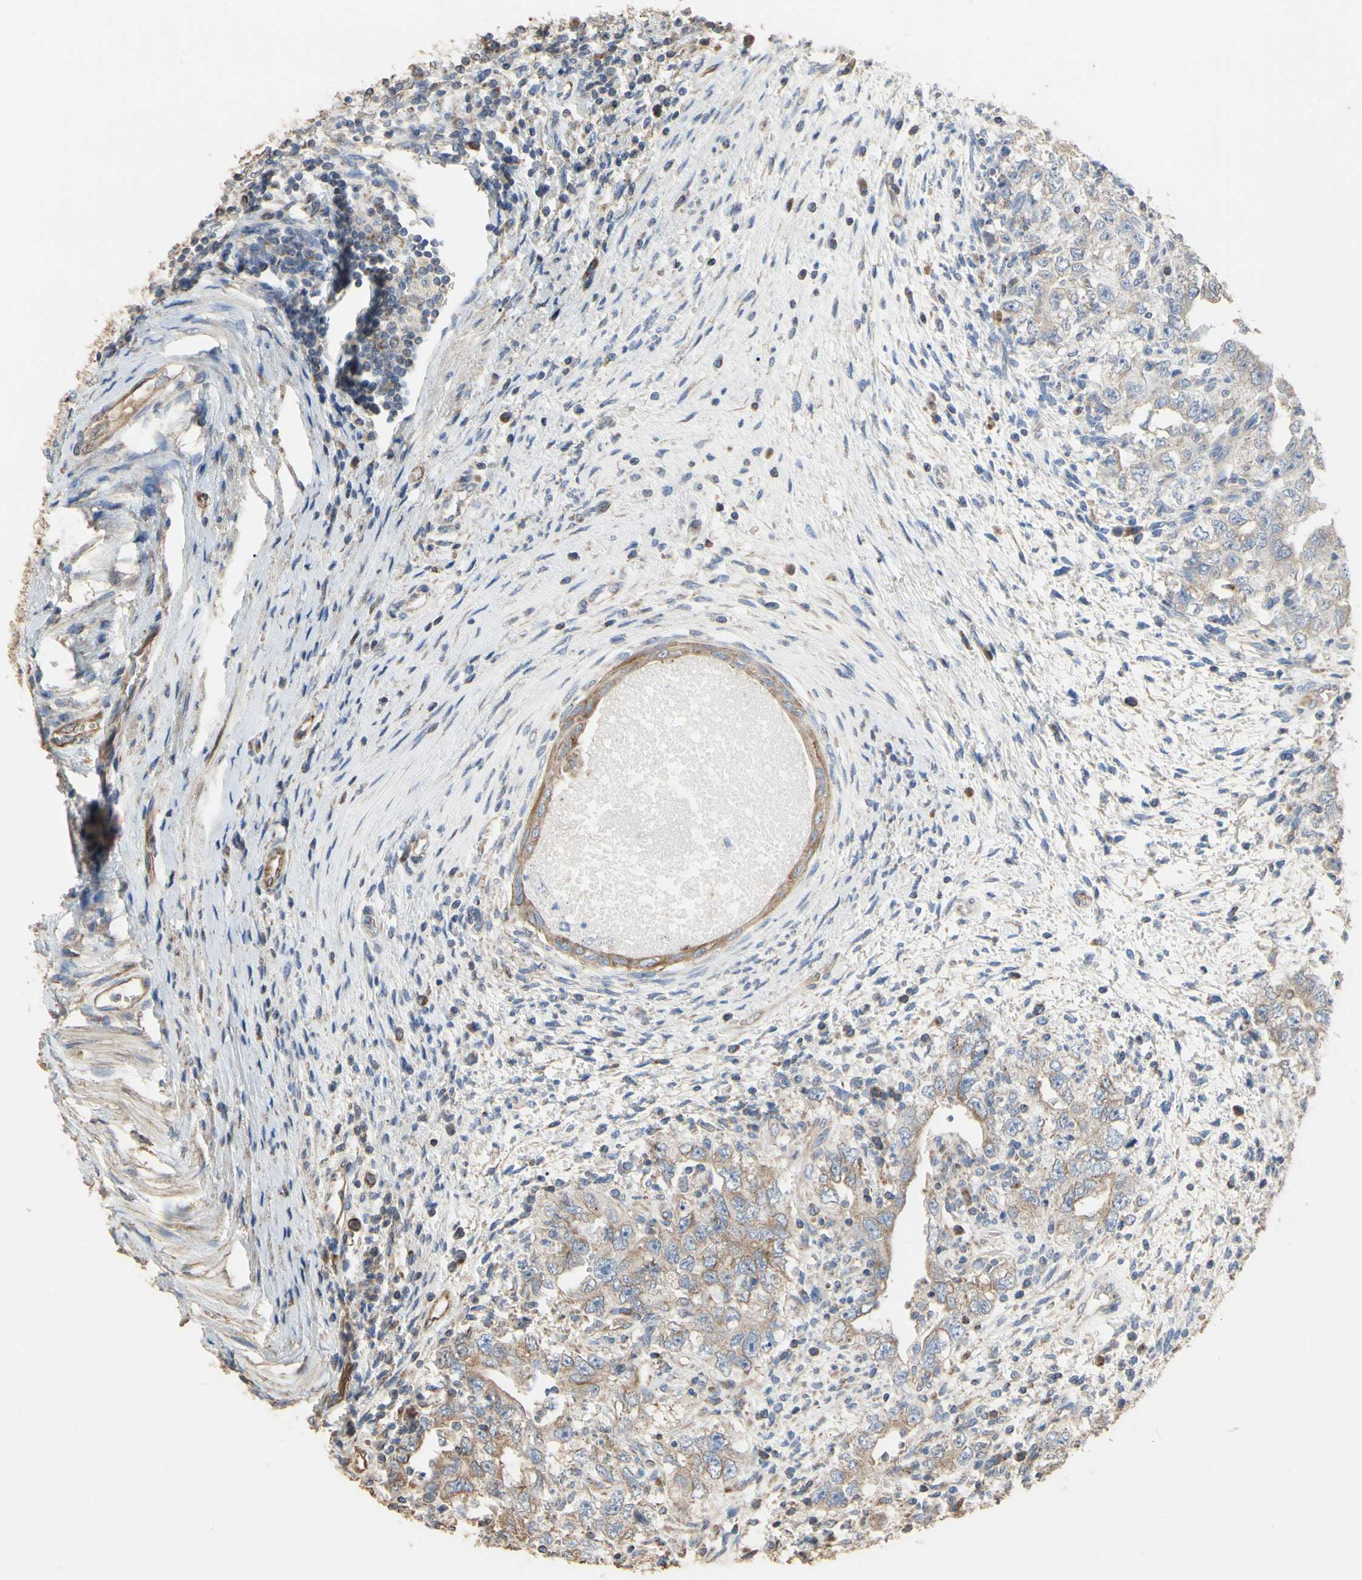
{"staining": {"intensity": "negative", "quantity": "none", "location": "none"}, "tissue": "testis cancer", "cell_type": "Tumor cells", "image_type": "cancer", "snomed": [{"axis": "morphology", "description": "Carcinoma, Embryonal, NOS"}, {"axis": "topography", "description": "Testis"}], "caption": "Testis cancer stained for a protein using IHC displays no expression tumor cells.", "gene": "TUBA1A", "patient": {"sex": "male", "age": 26}}